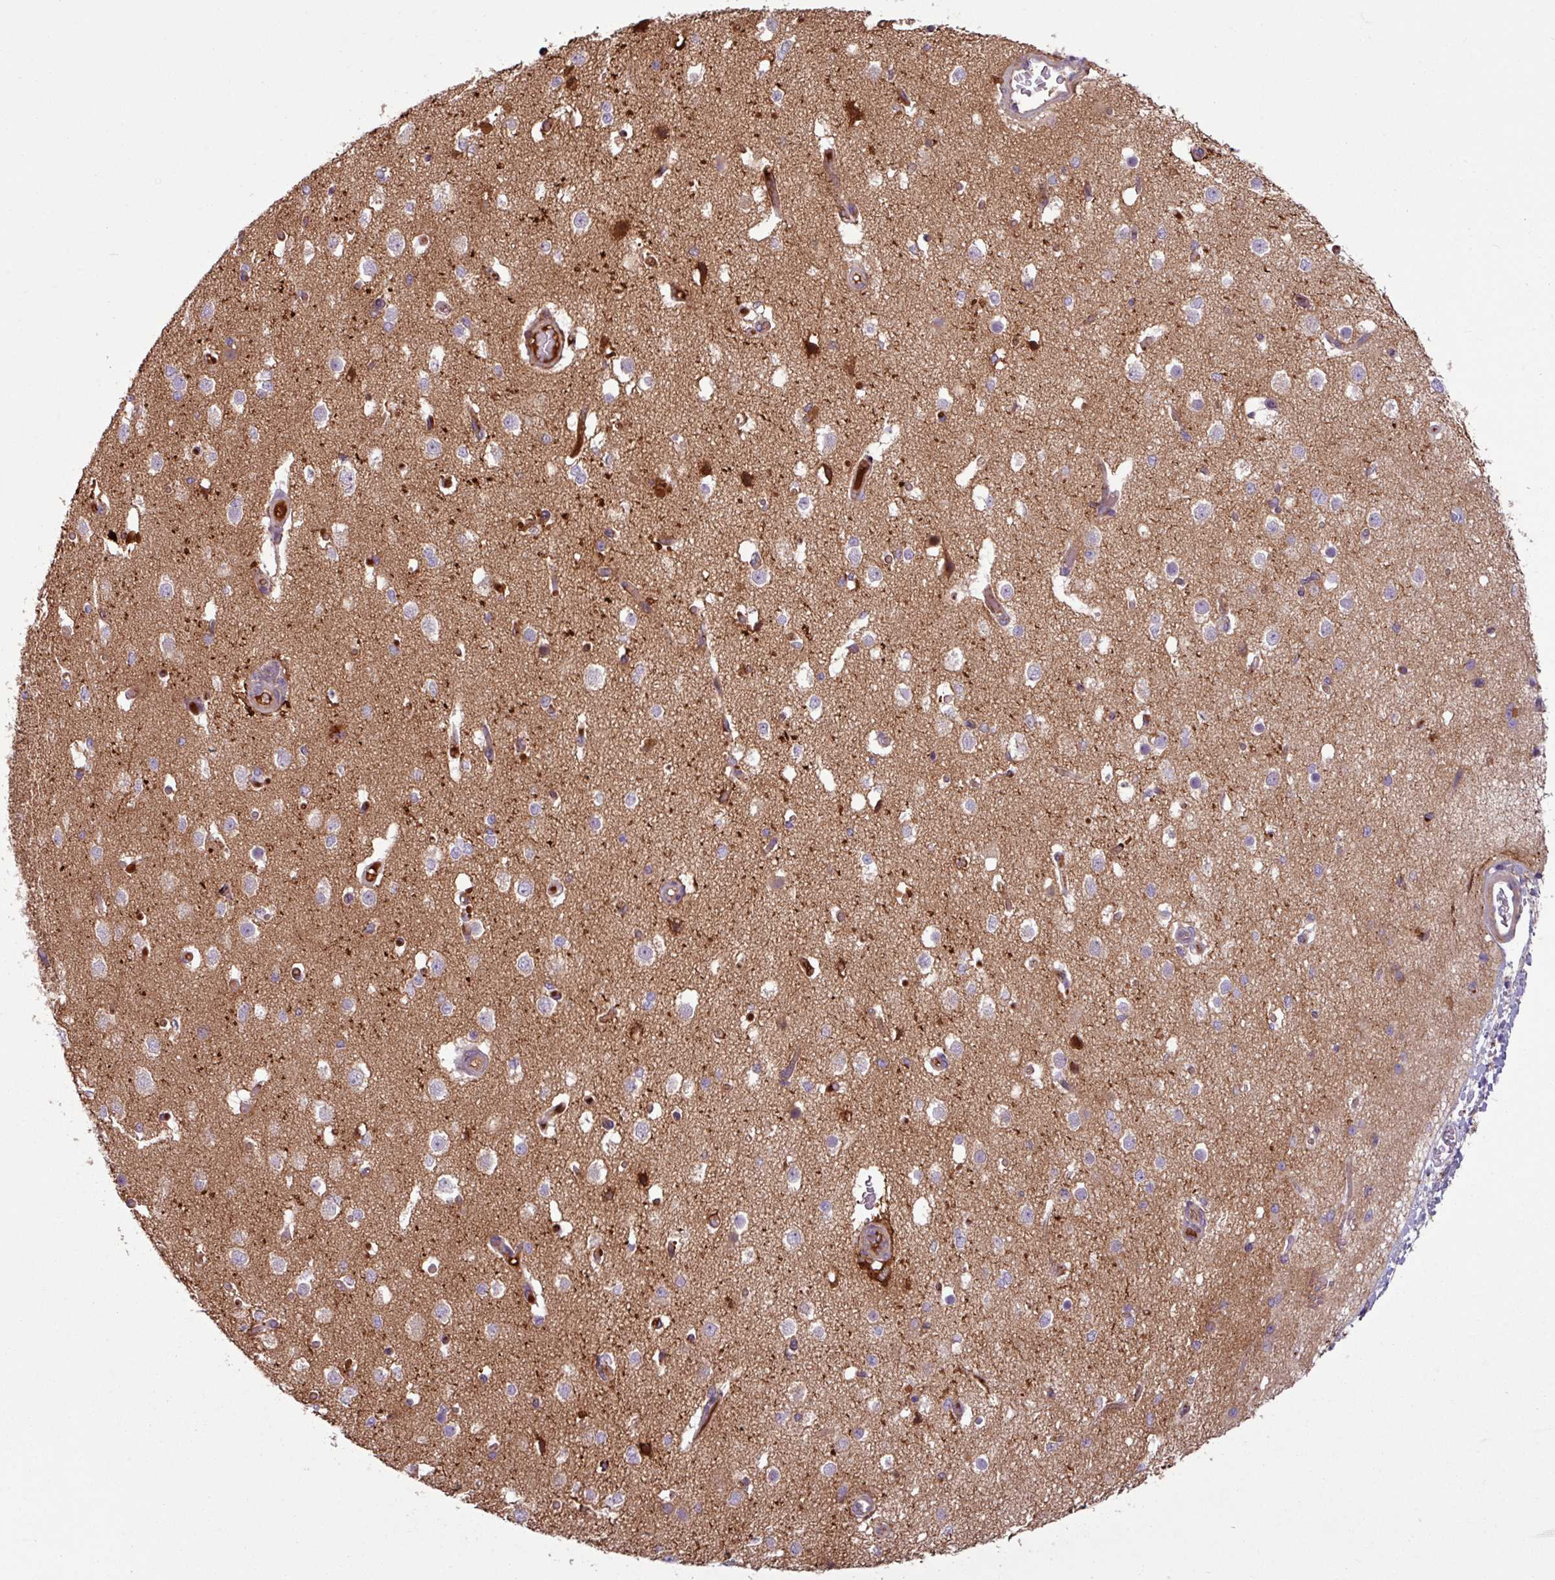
{"staining": {"intensity": "moderate", "quantity": "<25%", "location": "cytoplasmic/membranous"}, "tissue": "cerebral cortex", "cell_type": "Endothelial cells", "image_type": "normal", "snomed": [{"axis": "morphology", "description": "Normal tissue, NOS"}, {"axis": "morphology", "description": "Inflammation, NOS"}, {"axis": "topography", "description": "Cerebral cortex"}], "caption": "Moderate cytoplasmic/membranous expression is seen in approximately <25% of endothelial cells in benign cerebral cortex.", "gene": "C4A", "patient": {"sex": "male", "age": 6}}